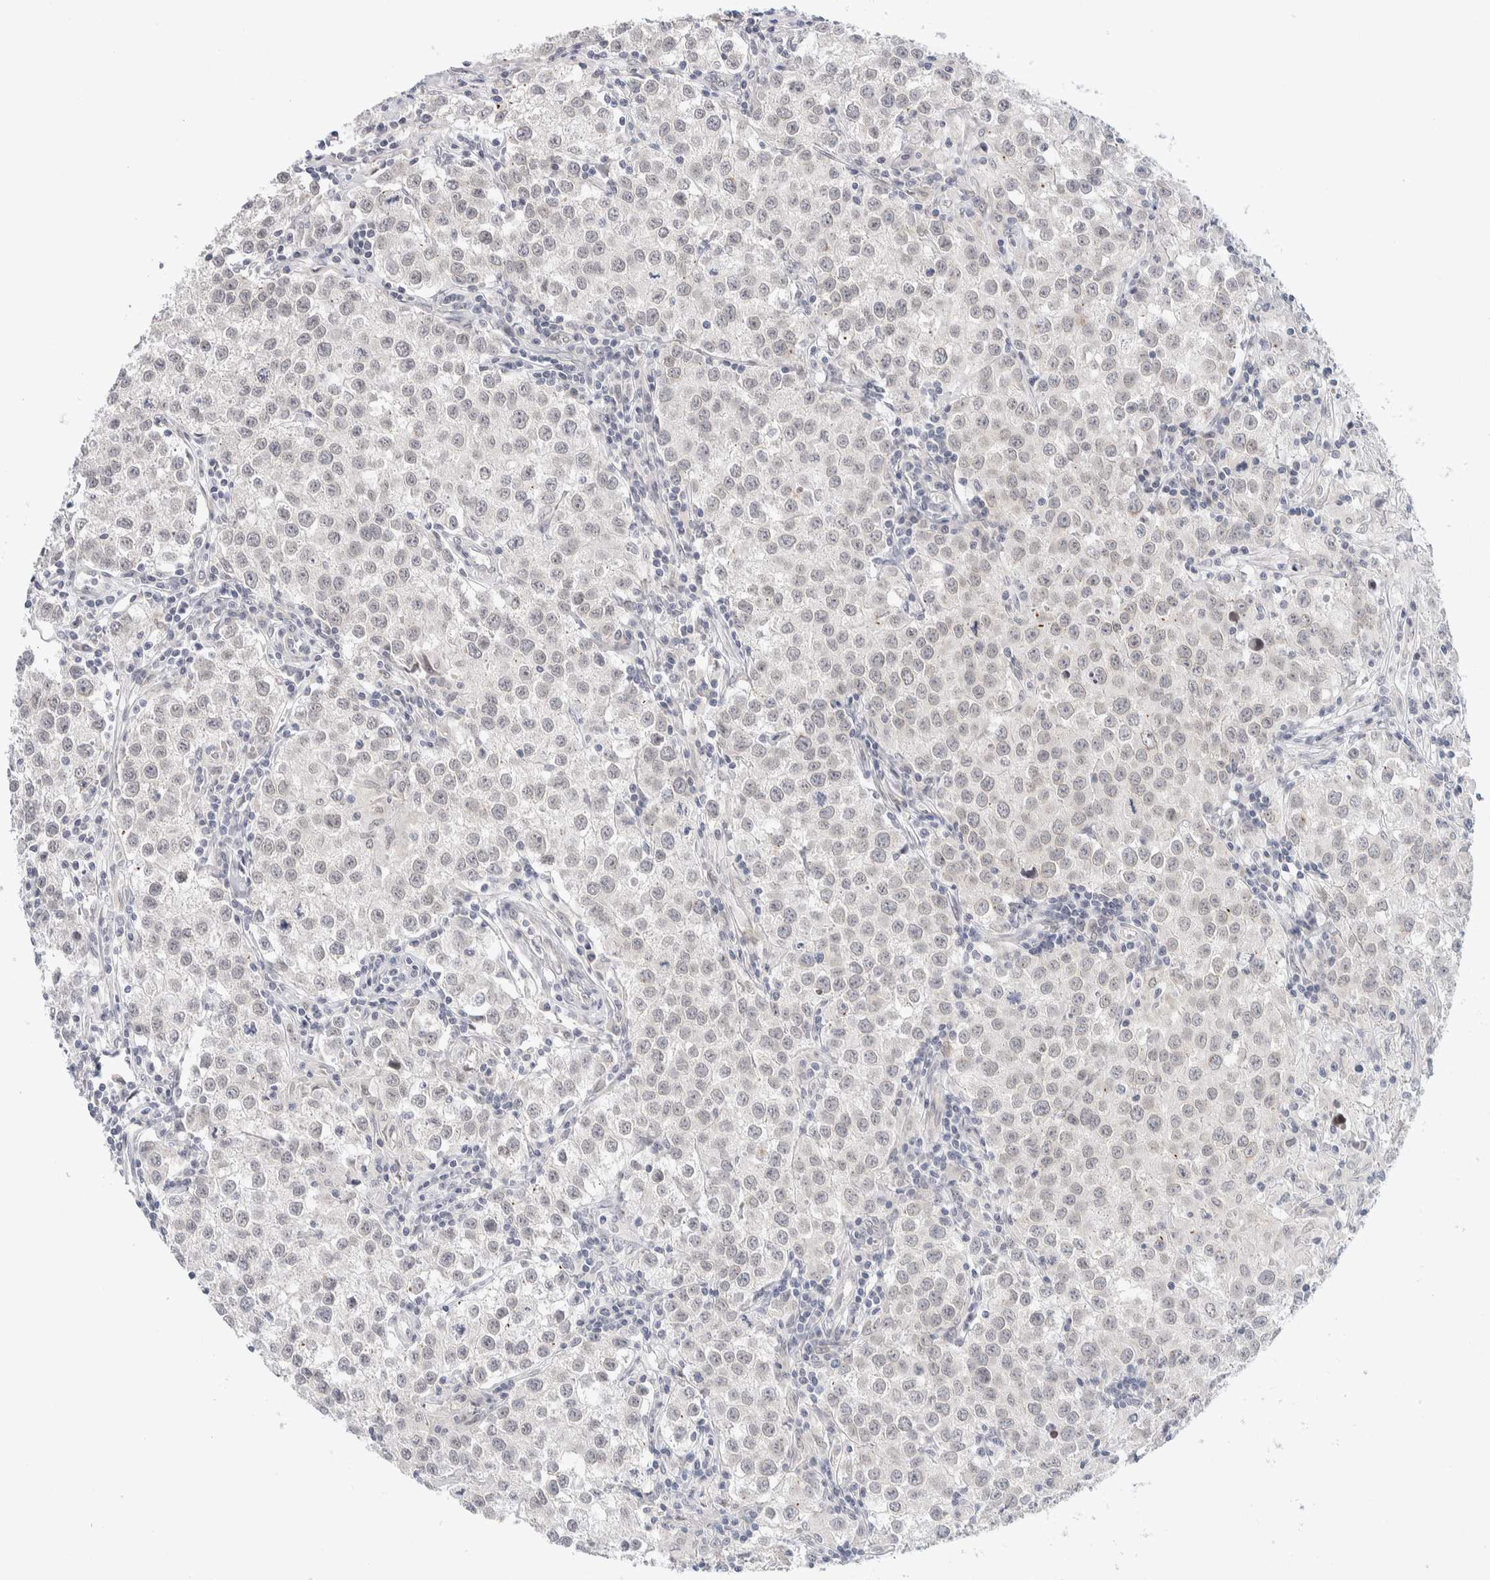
{"staining": {"intensity": "negative", "quantity": "none", "location": "none"}, "tissue": "testis cancer", "cell_type": "Tumor cells", "image_type": "cancer", "snomed": [{"axis": "morphology", "description": "Seminoma, NOS"}, {"axis": "morphology", "description": "Carcinoma, Embryonal, NOS"}, {"axis": "topography", "description": "Testis"}], "caption": "Histopathology image shows no protein positivity in tumor cells of testis cancer tissue. Brightfield microscopy of immunohistochemistry (IHC) stained with DAB (brown) and hematoxylin (blue), captured at high magnification.", "gene": "CRAT", "patient": {"sex": "male", "age": 43}}